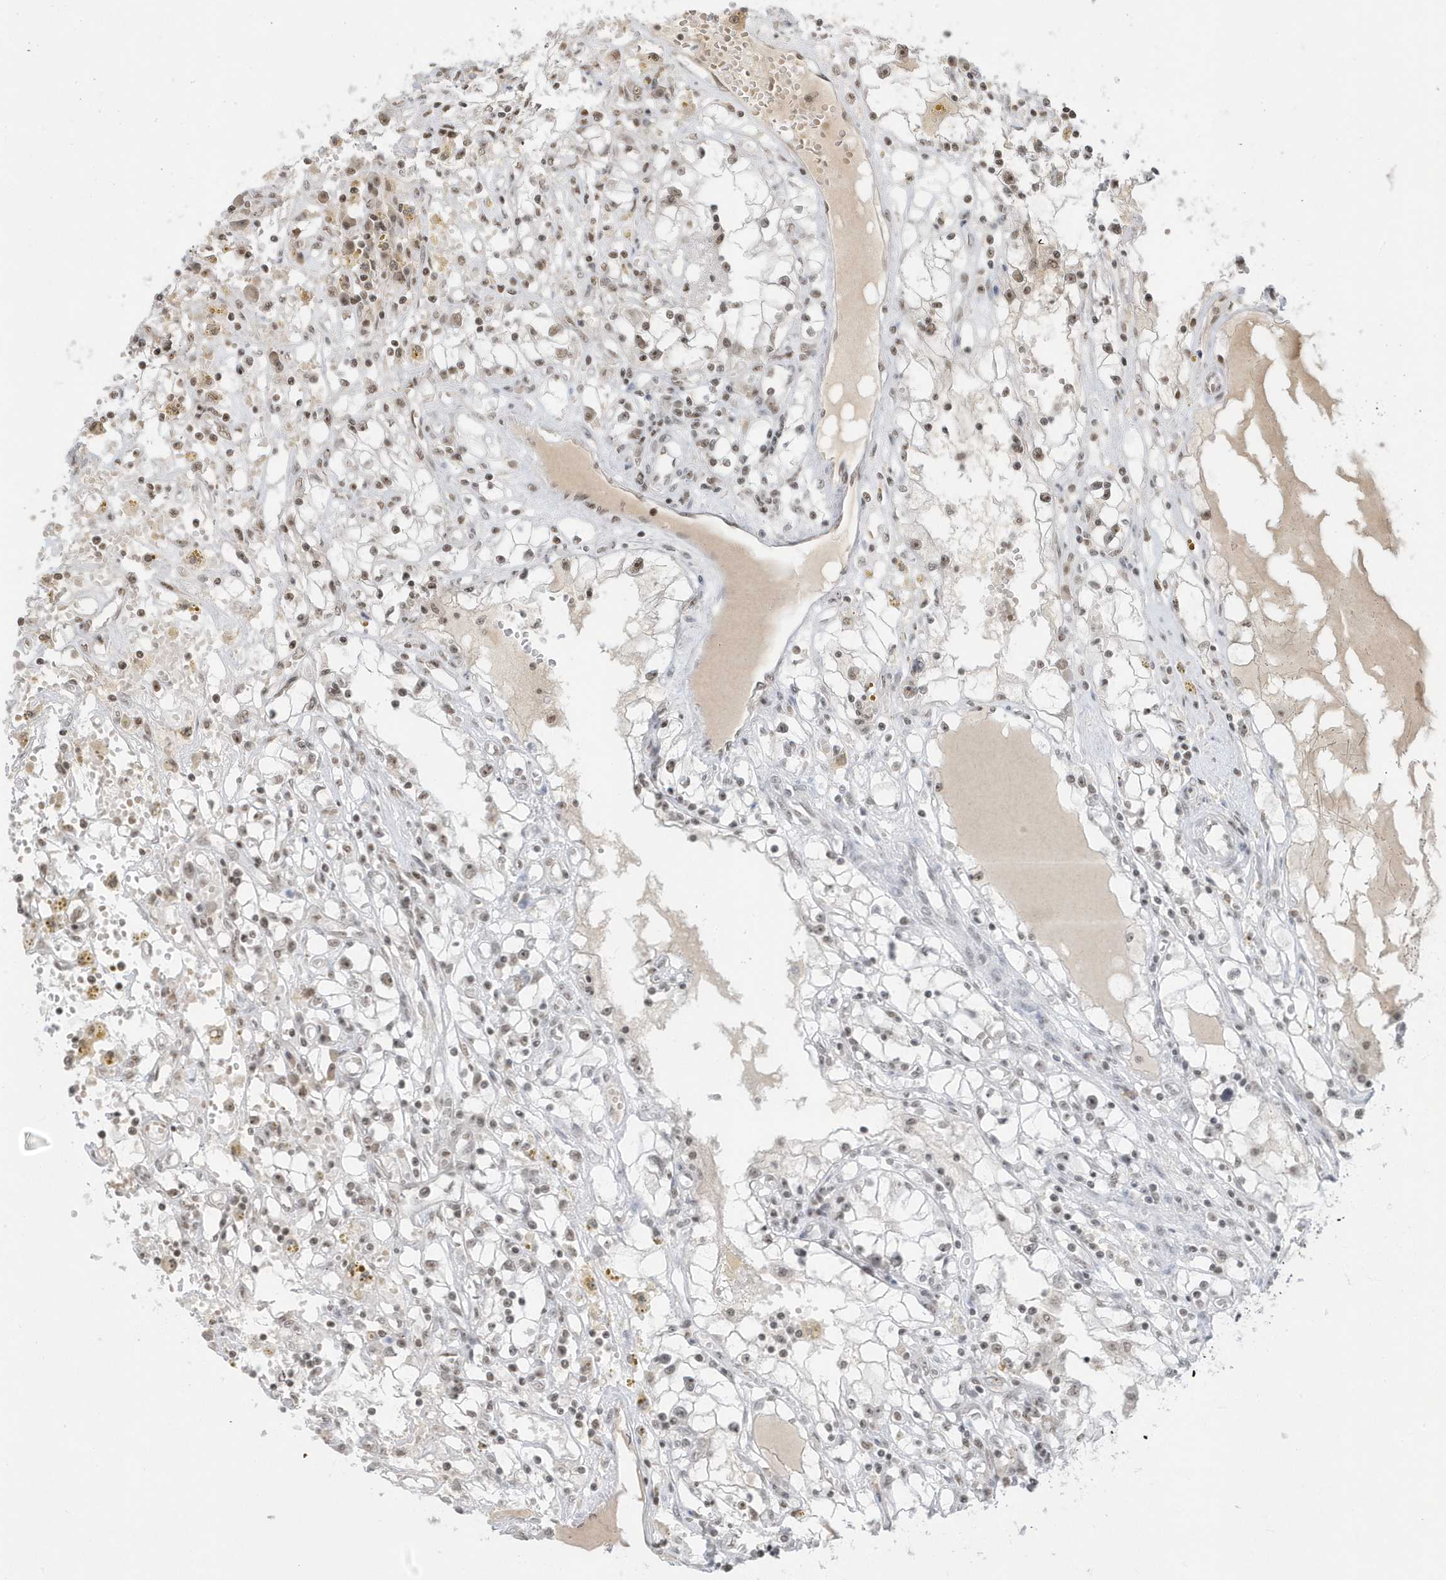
{"staining": {"intensity": "weak", "quantity": "<25%", "location": "nuclear"}, "tissue": "renal cancer", "cell_type": "Tumor cells", "image_type": "cancer", "snomed": [{"axis": "morphology", "description": "Adenocarcinoma, NOS"}, {"axis": "topography", "description": "Kidney"}], "caption": "This image is of renal cancer (adenocarcinoma) stained with IHC to label a protein in brown with the nuclei are counter-stained blue. There is no positivity in tumor cells.", "gene": "PPIL2", "patient": {"sex": "male", "age": 56}}